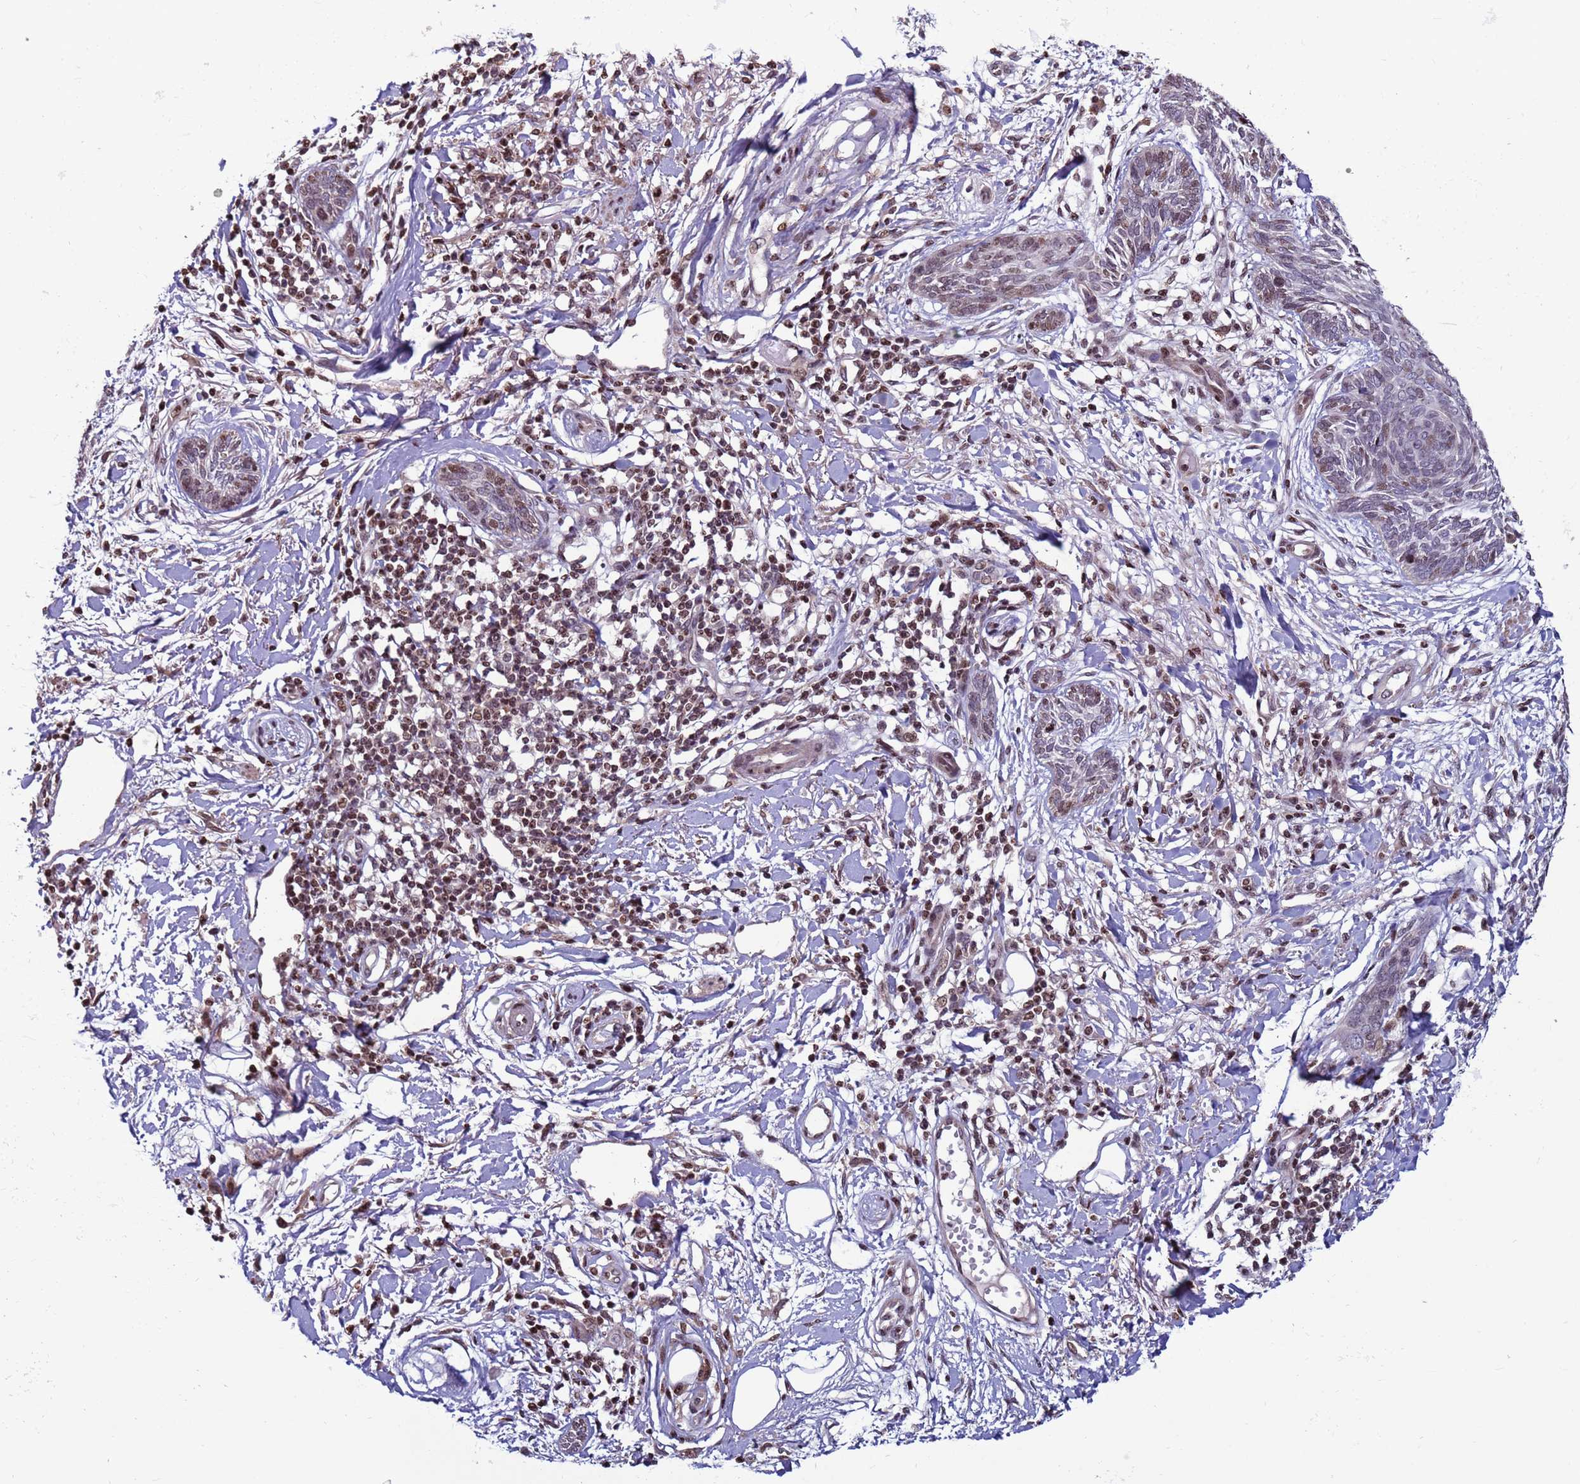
{"staining": {"intensity": "moderate", "quantity": "<25%", "location": "cytoplasmic/membranous,nuclear"}, "tissue": "skin cancer", "cell_type": "Tumor cells", "image_type": "cancer", "snomed": [{"axis": "morphology", "description": "Basal cell carcinoma"}, {"axis": "topography", "description": "Skin"}], "caption": "Immunohistochemical staining of human skin cancer (basal cell carcinoma) shows low levels of moderate cytoplasmic/membranous and nuclear protein expression in approximately <25% of tumor cells.", "gene": "HGH1", "patient": {"sex": "female", "age": 81}}